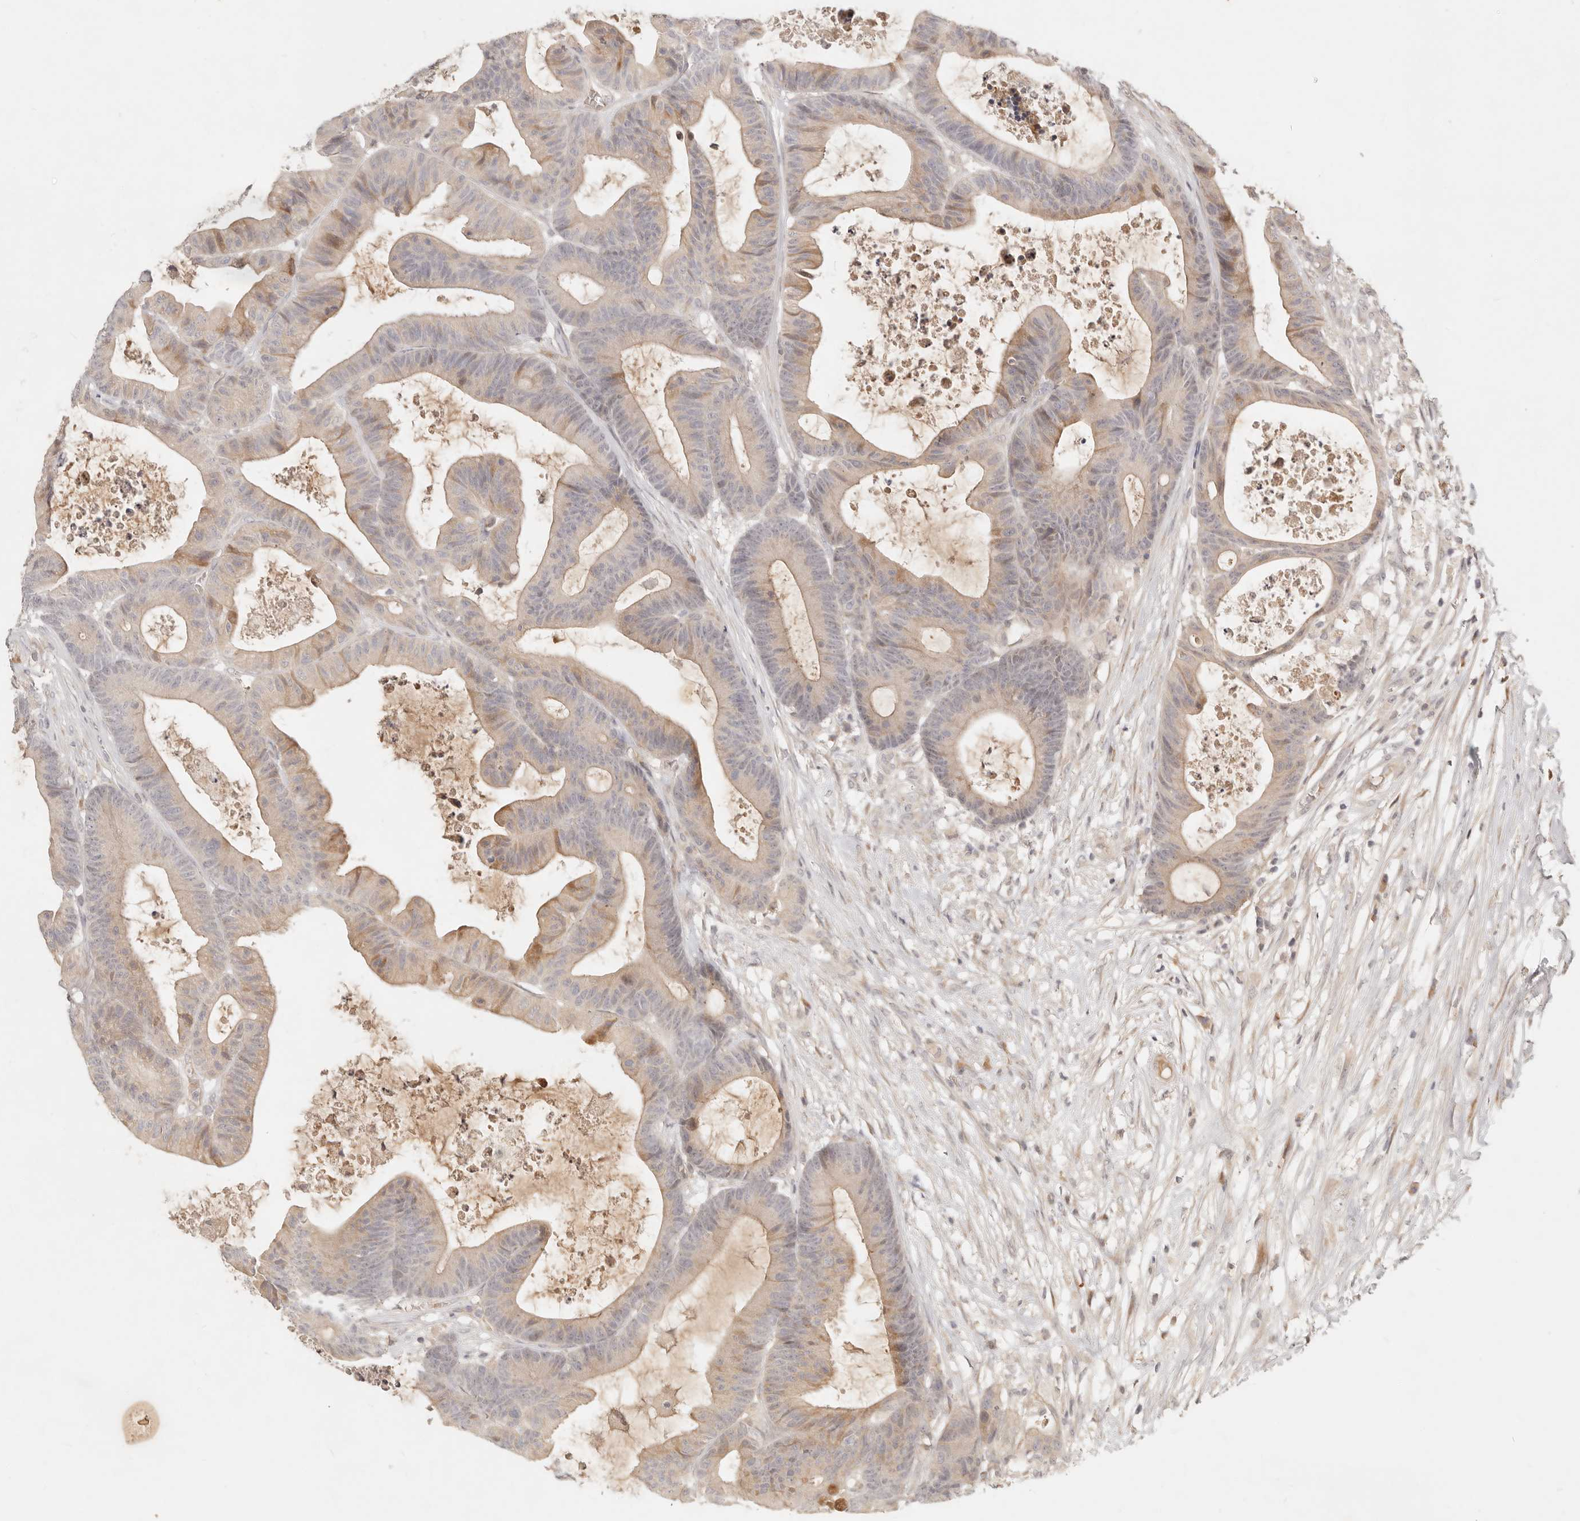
{"staining": {"intensity": "weak", "quantity": ">75%", "location": "cytoplasmic/membranous"}, "tissue": "colorectal cancer", "cell_type": "Tumor cells", "image_type": "cancer", "snomed": [{"axis": "morphology", "description": "Adenocarcinoma, NOS"}, {"axis": "topography", "description": "Colon"}], "caption": "The image demonstrates immunohistochemical staining of colorectal adenocarcinoma. There is weak cytoplasmic/membranous positivity is identified in about >75% of tumor cells.", "gene": "UBXN11", "patient": {"sex": "female", "age": 84}}